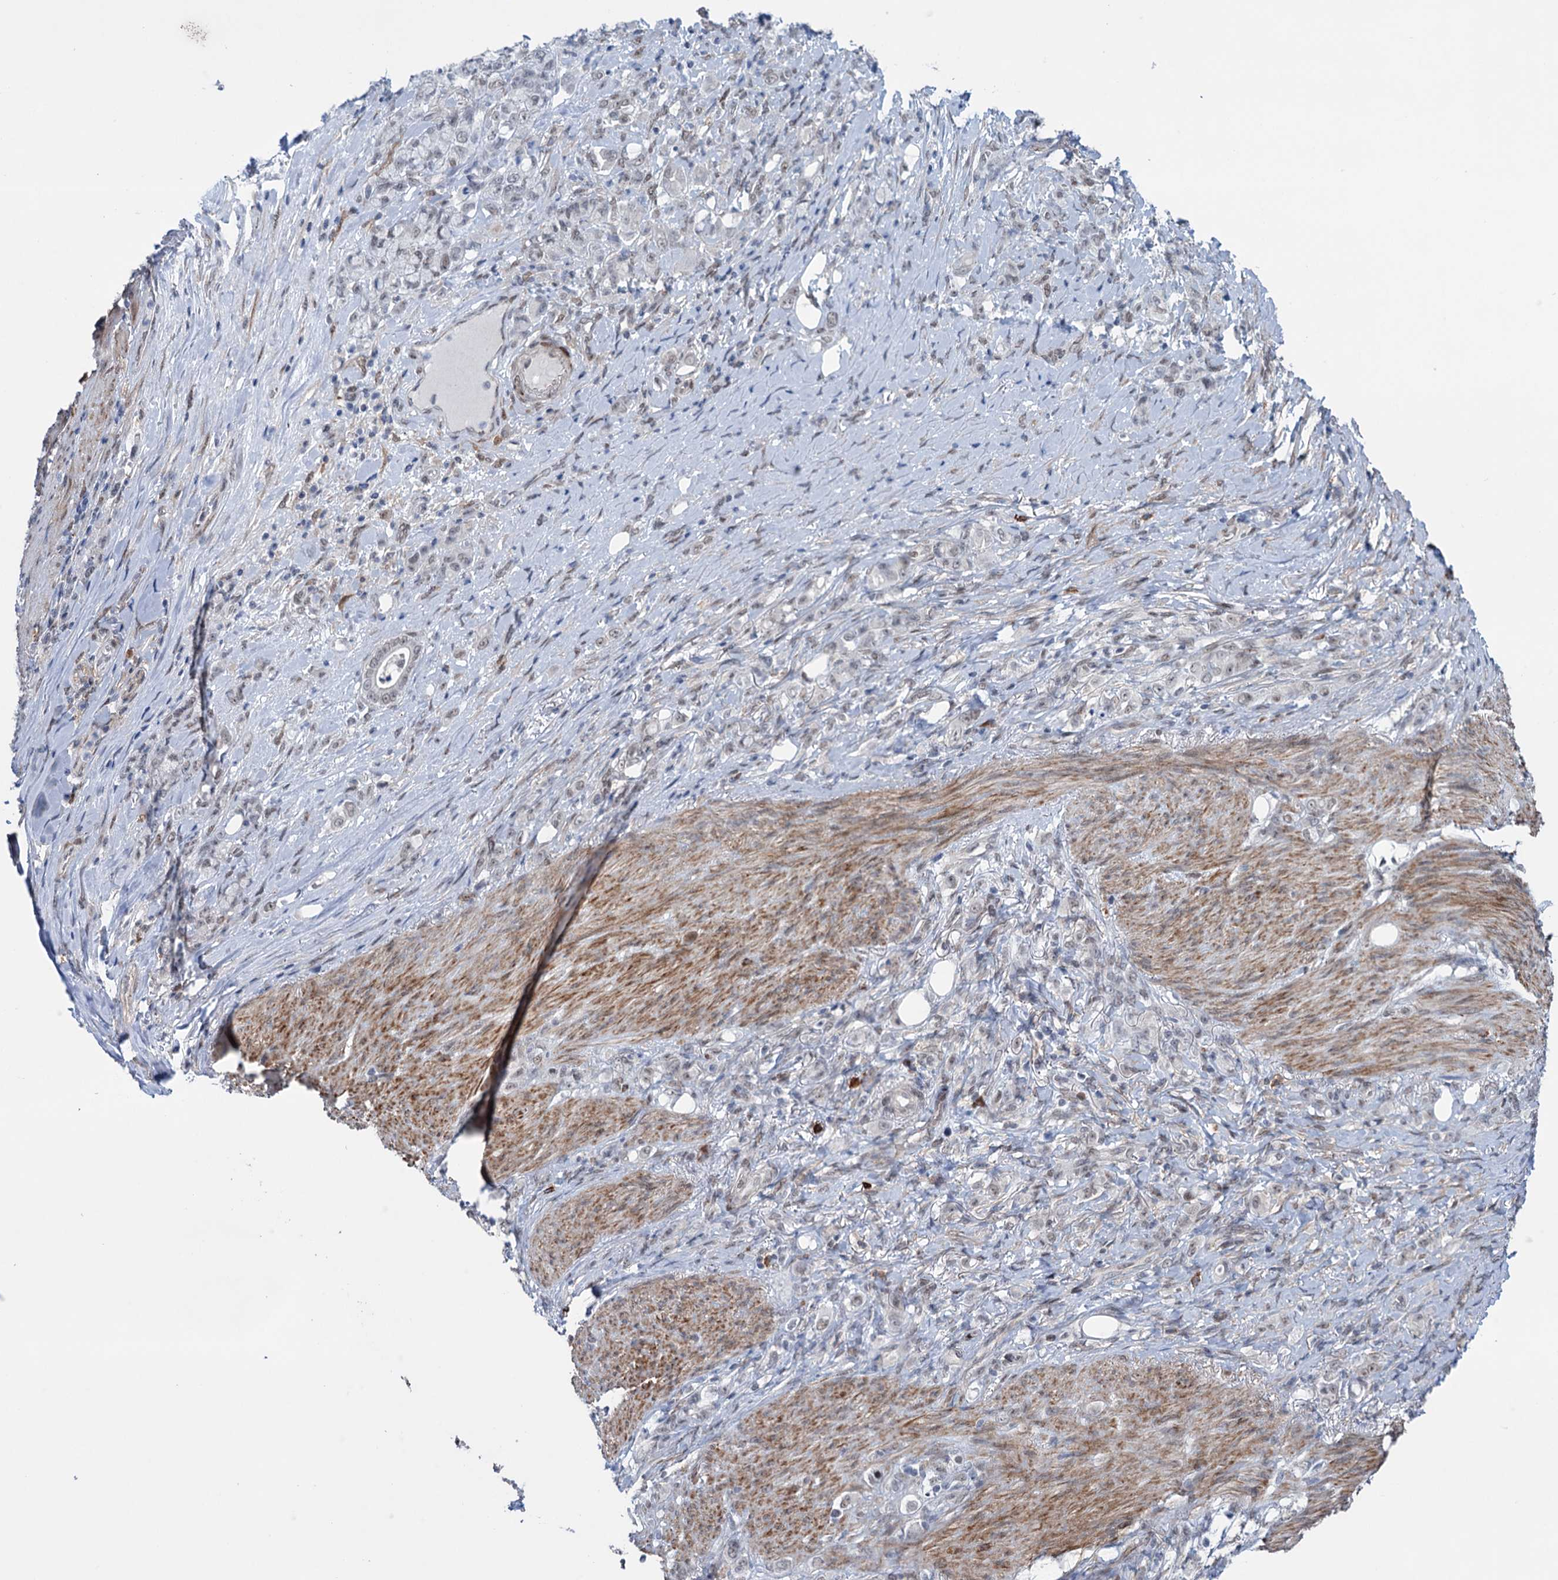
{"staining": {"intensity": "weak", "quantity": "<25%", "location": "nuclear"}, "tissue": "stomach cancer", "cell_type": "Tumor cells", "image_type": "cancer", "snomed": [{"axis": "morphology", "description": "Adenocarcinoma, NOS"}, {"axis": "topography", "description": "Stomach"}], "caption": "This is an IHC histopathology image of human adenocarcinoma (stomach). There is no staining in tumor cells.", "gene": "FAM53A", "patient": {"sex": "female", "age": 79}}